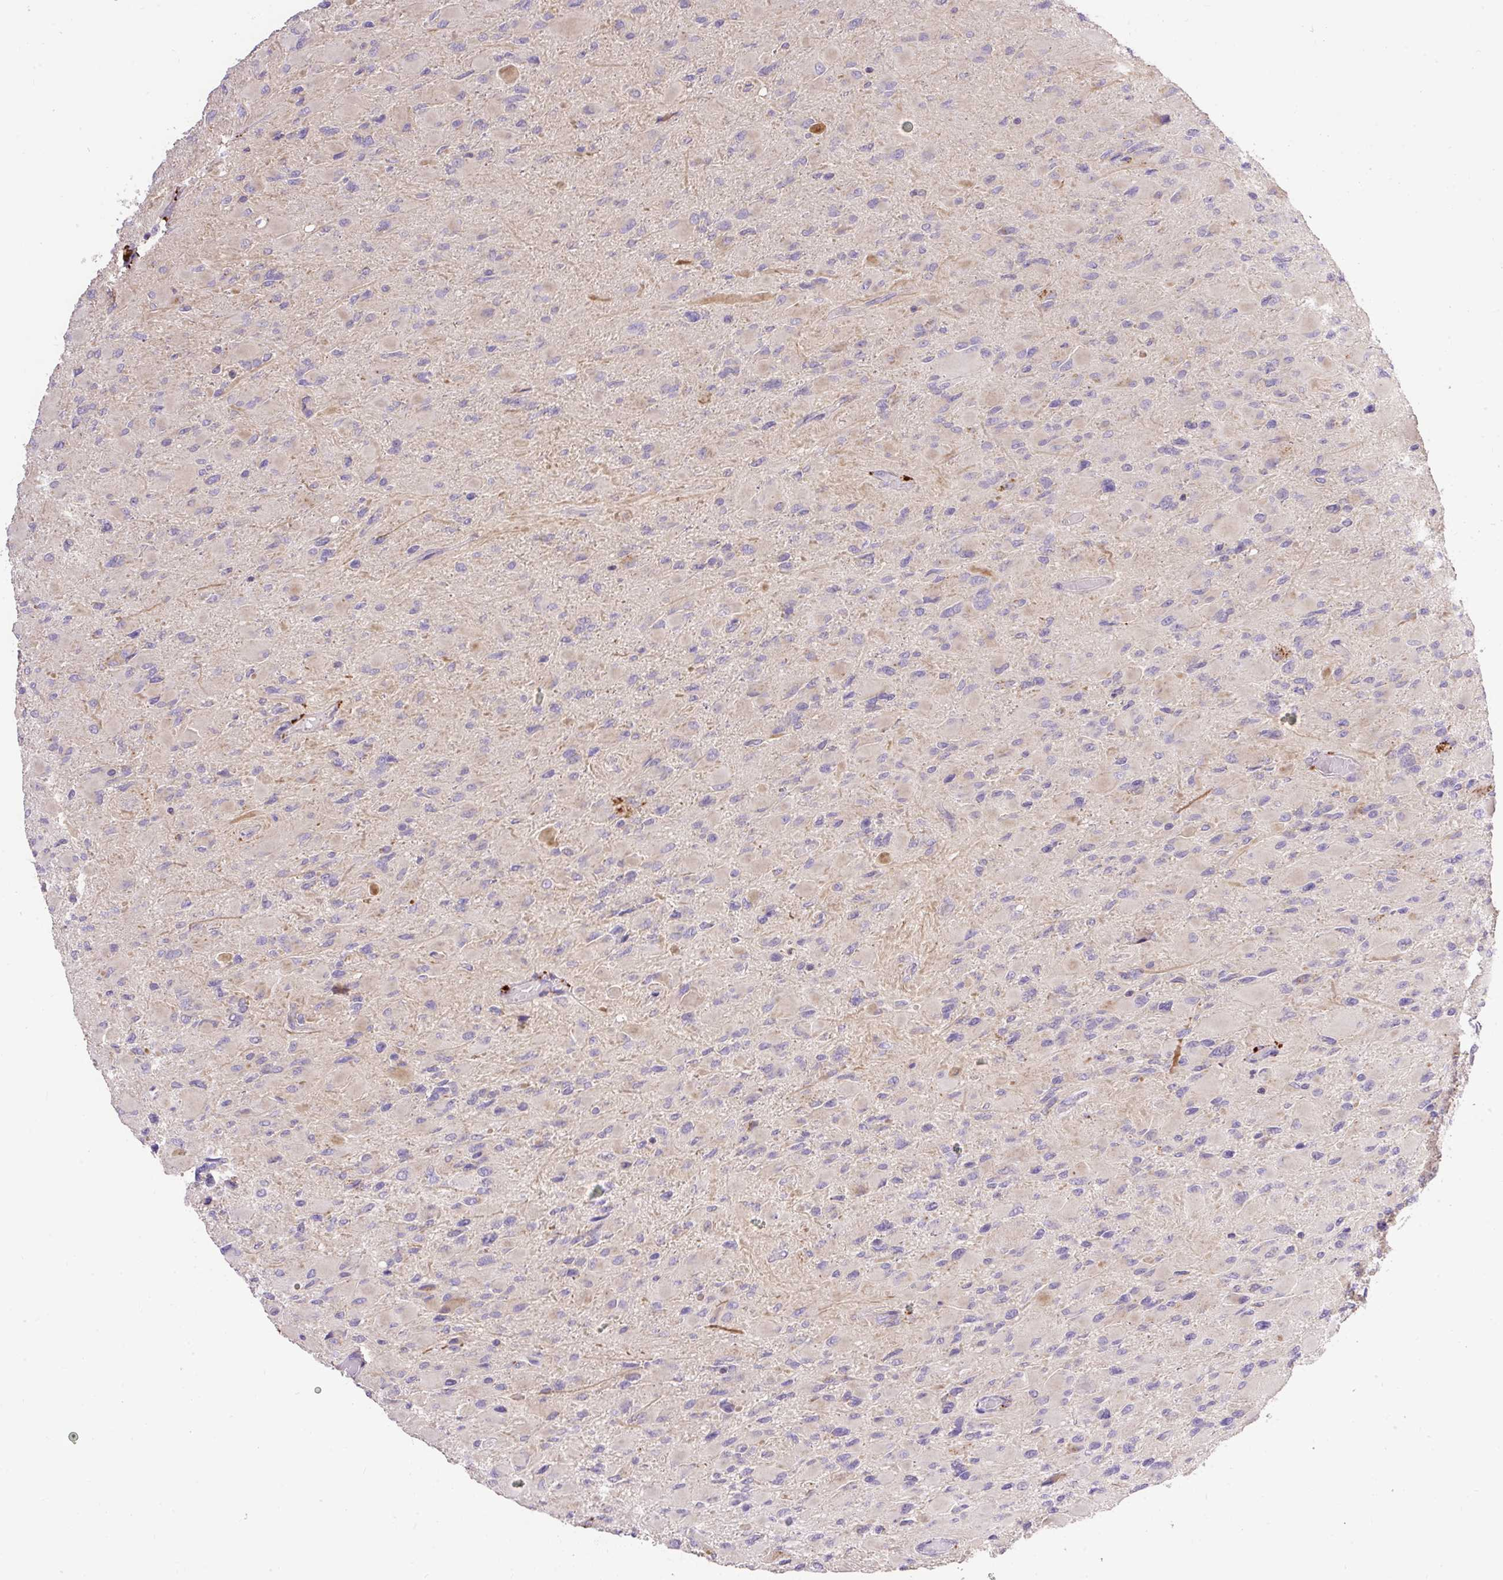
{"staining": {"intensity": "negative", "quantity": "none", "location": "none"}, "tissue": "glioma", "cell_type": "Tumor cells", "image_type": "cancer", "snomed": [{"axis": "morphology", "description": "Glioma, malignant, High grade"}, {"axis": "topography", "description": "Cerebral cortex"}], "caption": "Photomicrograph shows no protein expression in tumor cells of glioma tissue.", "gene": "HEXB", "patient": {"sex": "female", "age": 36}}